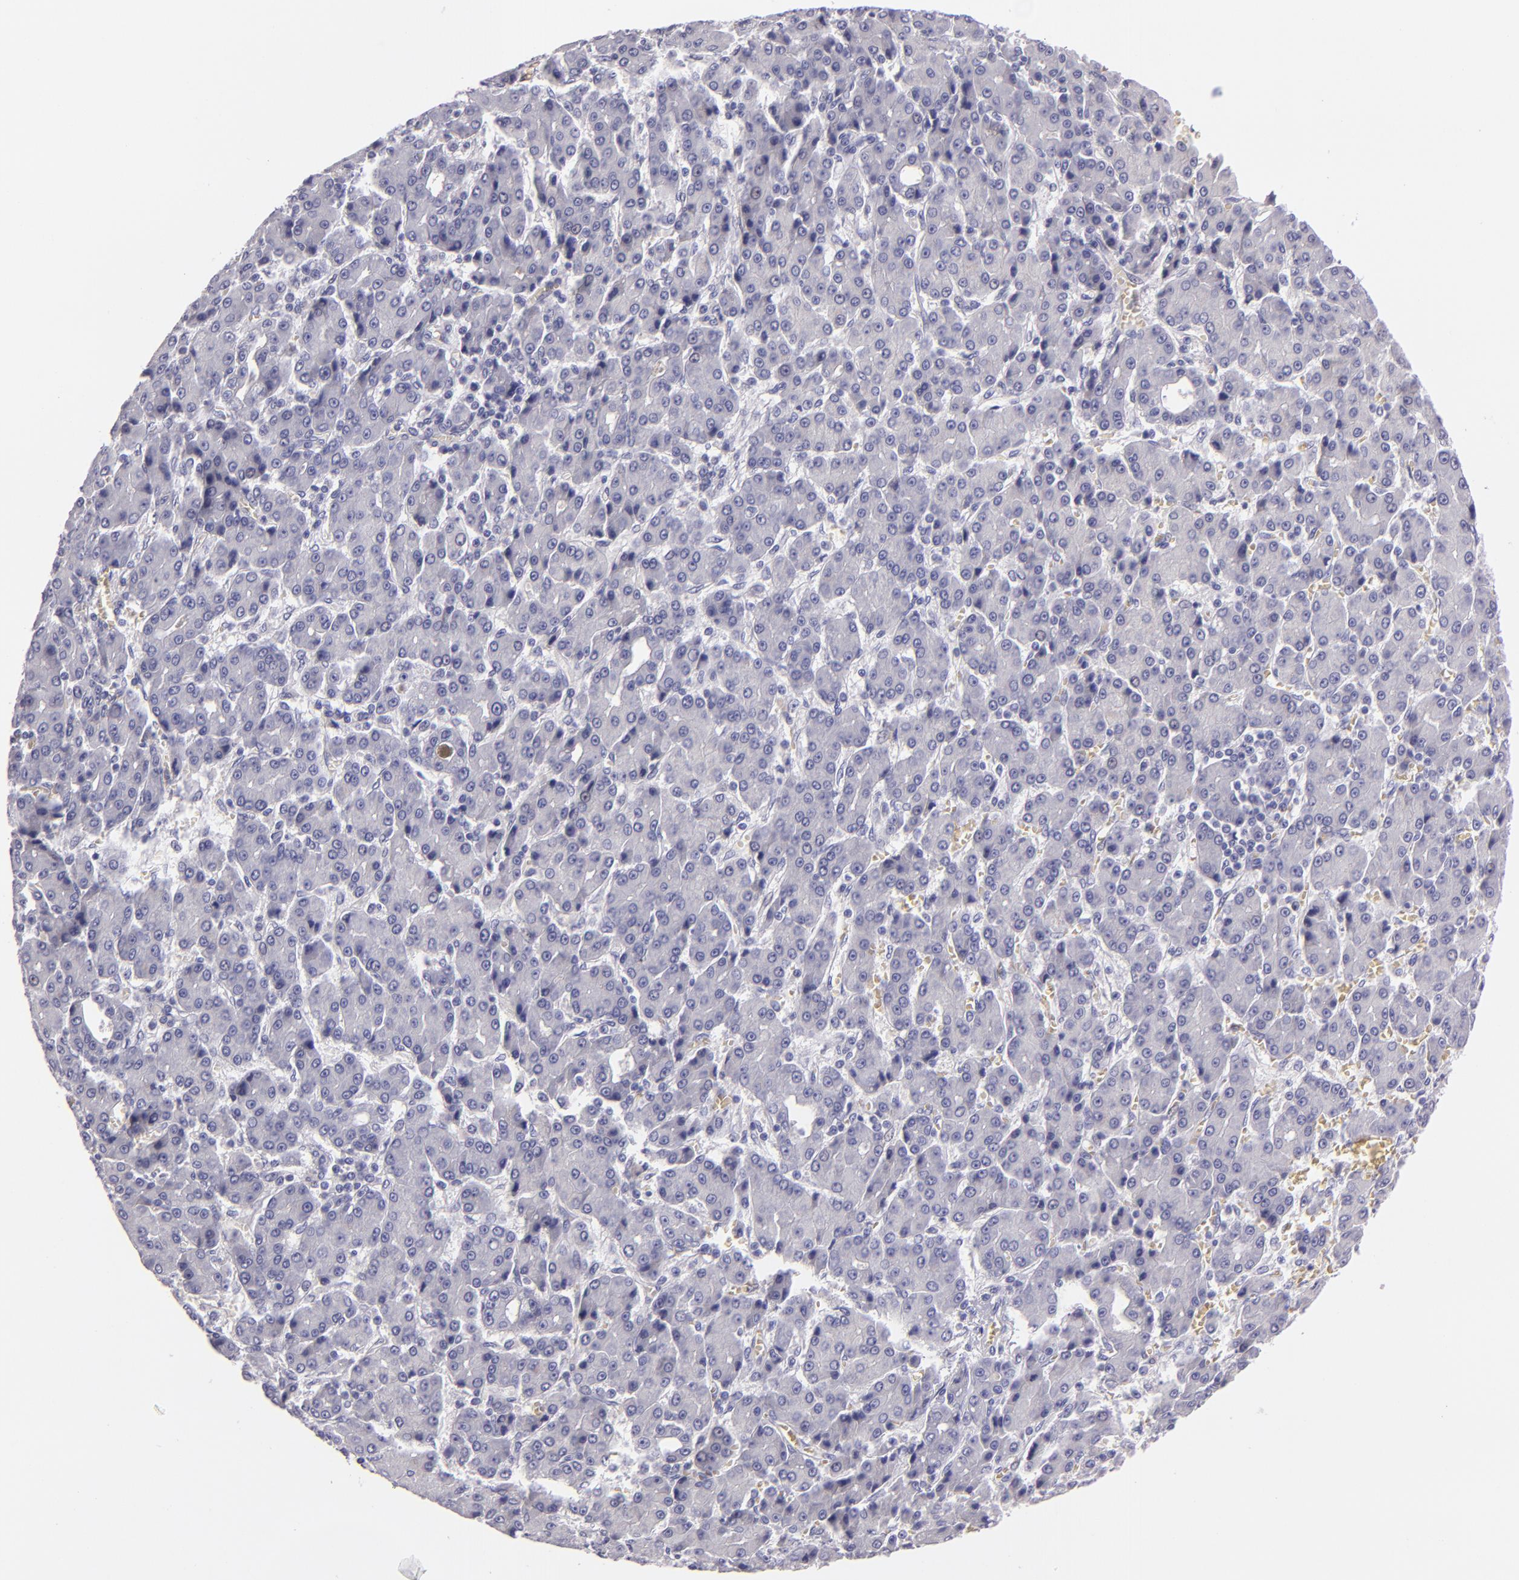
{"staining": {"intensity": "negative", "quantity": "none", "location": "none"}, "tissue": "liver cancer", "cell_type": "Tumor cells", "image_type": "cancer", "snomed": [{"axis": "morphology", "description": "Carcinoma, Hepatocellular, NOS"}, {"axis": "topography", "description": "Liver"}], "caption": "Immunohistochemistry histopathology image of liver cancer (hepatocellular carcinoma) stained for a protein (brown), which shows no staining in tumor cells. (Stains: DAB IHC with hematoxylin counter stain, Microscopy: brightfield microscopy at high magnification).", "gene": "MUC5AC", "patient": {"sex": "male", "age": 69}}